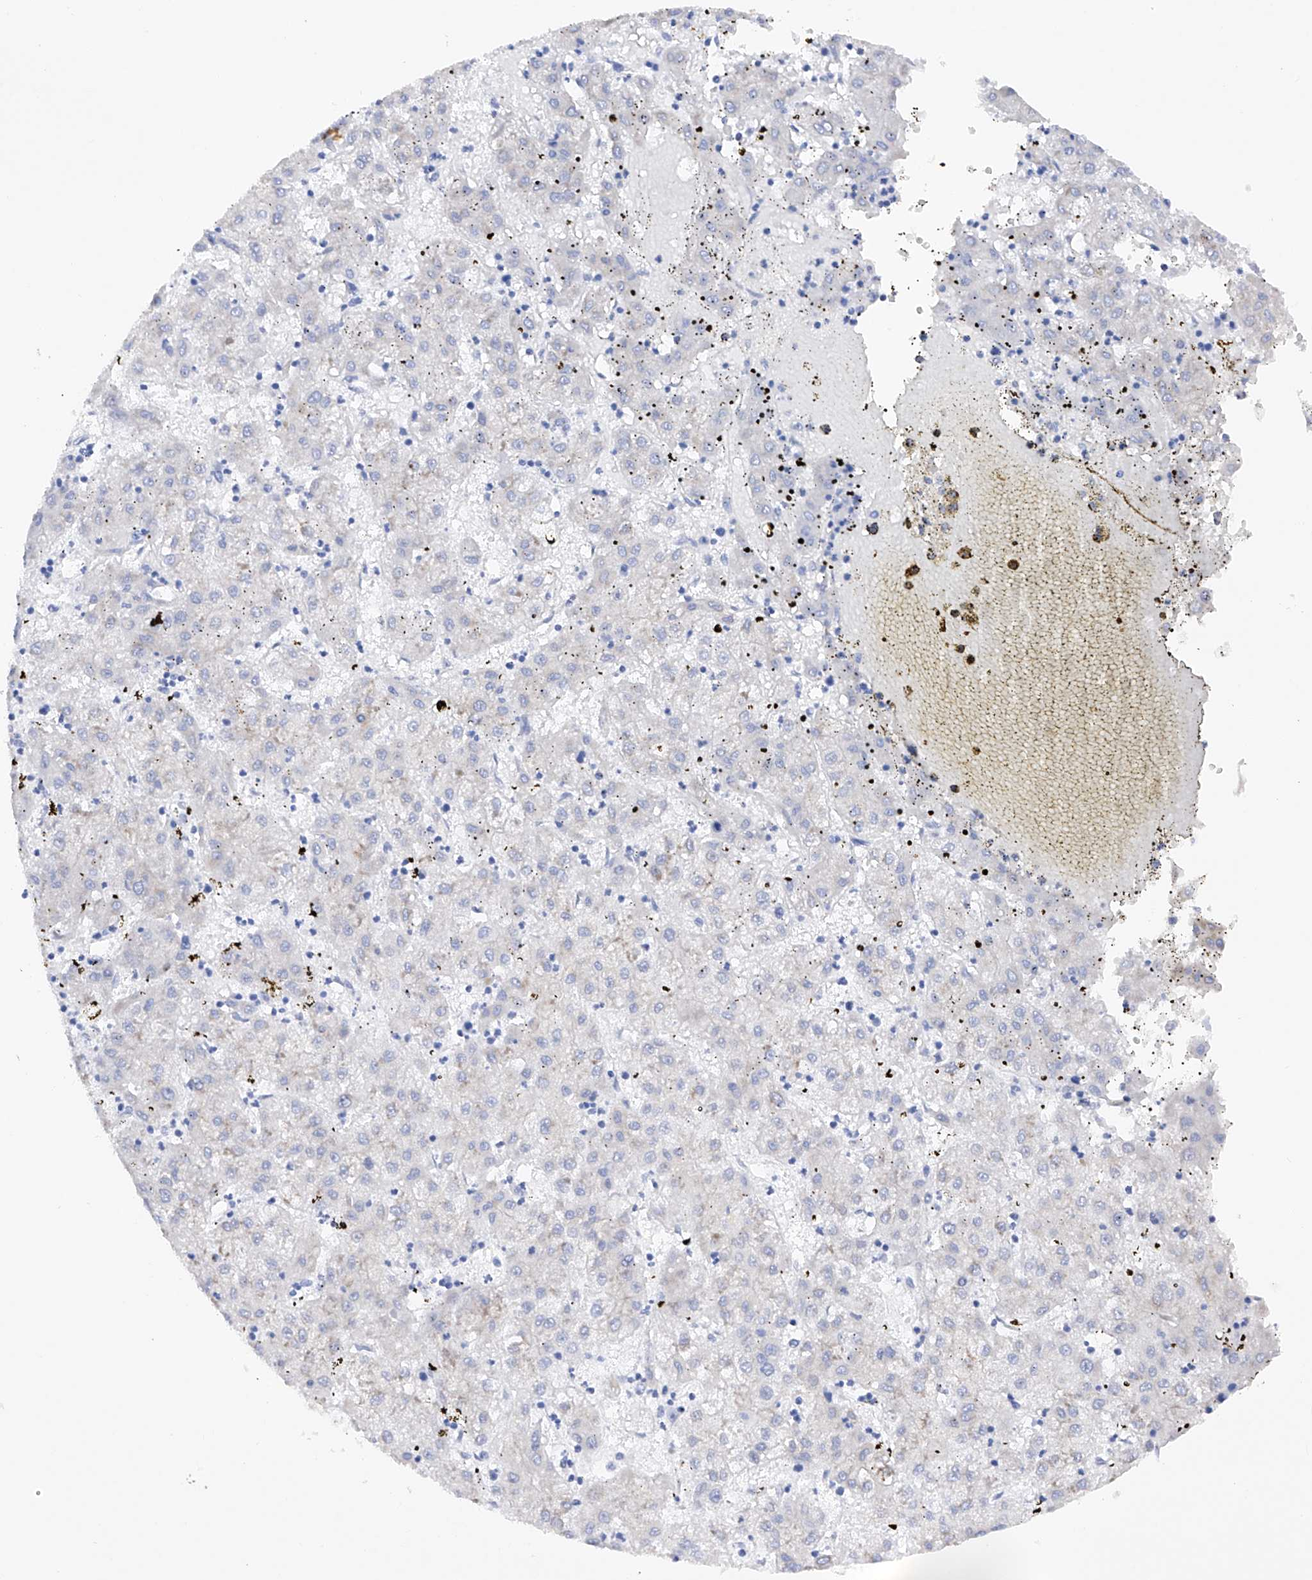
{"staining": {"intensity": "negative", "quantity": "none", "location": "none"}, "tissue": "liver cancer", "cell_type": "Tumor cells", "image_type": "cancer", "snomed": [{"axis": "morphology", "description": "Carcinoma, Hepatocellular, NOS"}, {"axis": "topography", "description": "Liver"}], "caption": "This is an IHC histopathology image of liver cancer. There is no staining in tumor cells.", "gene": "PDIA5", "patient": {"sex": "male", "age": 72}}